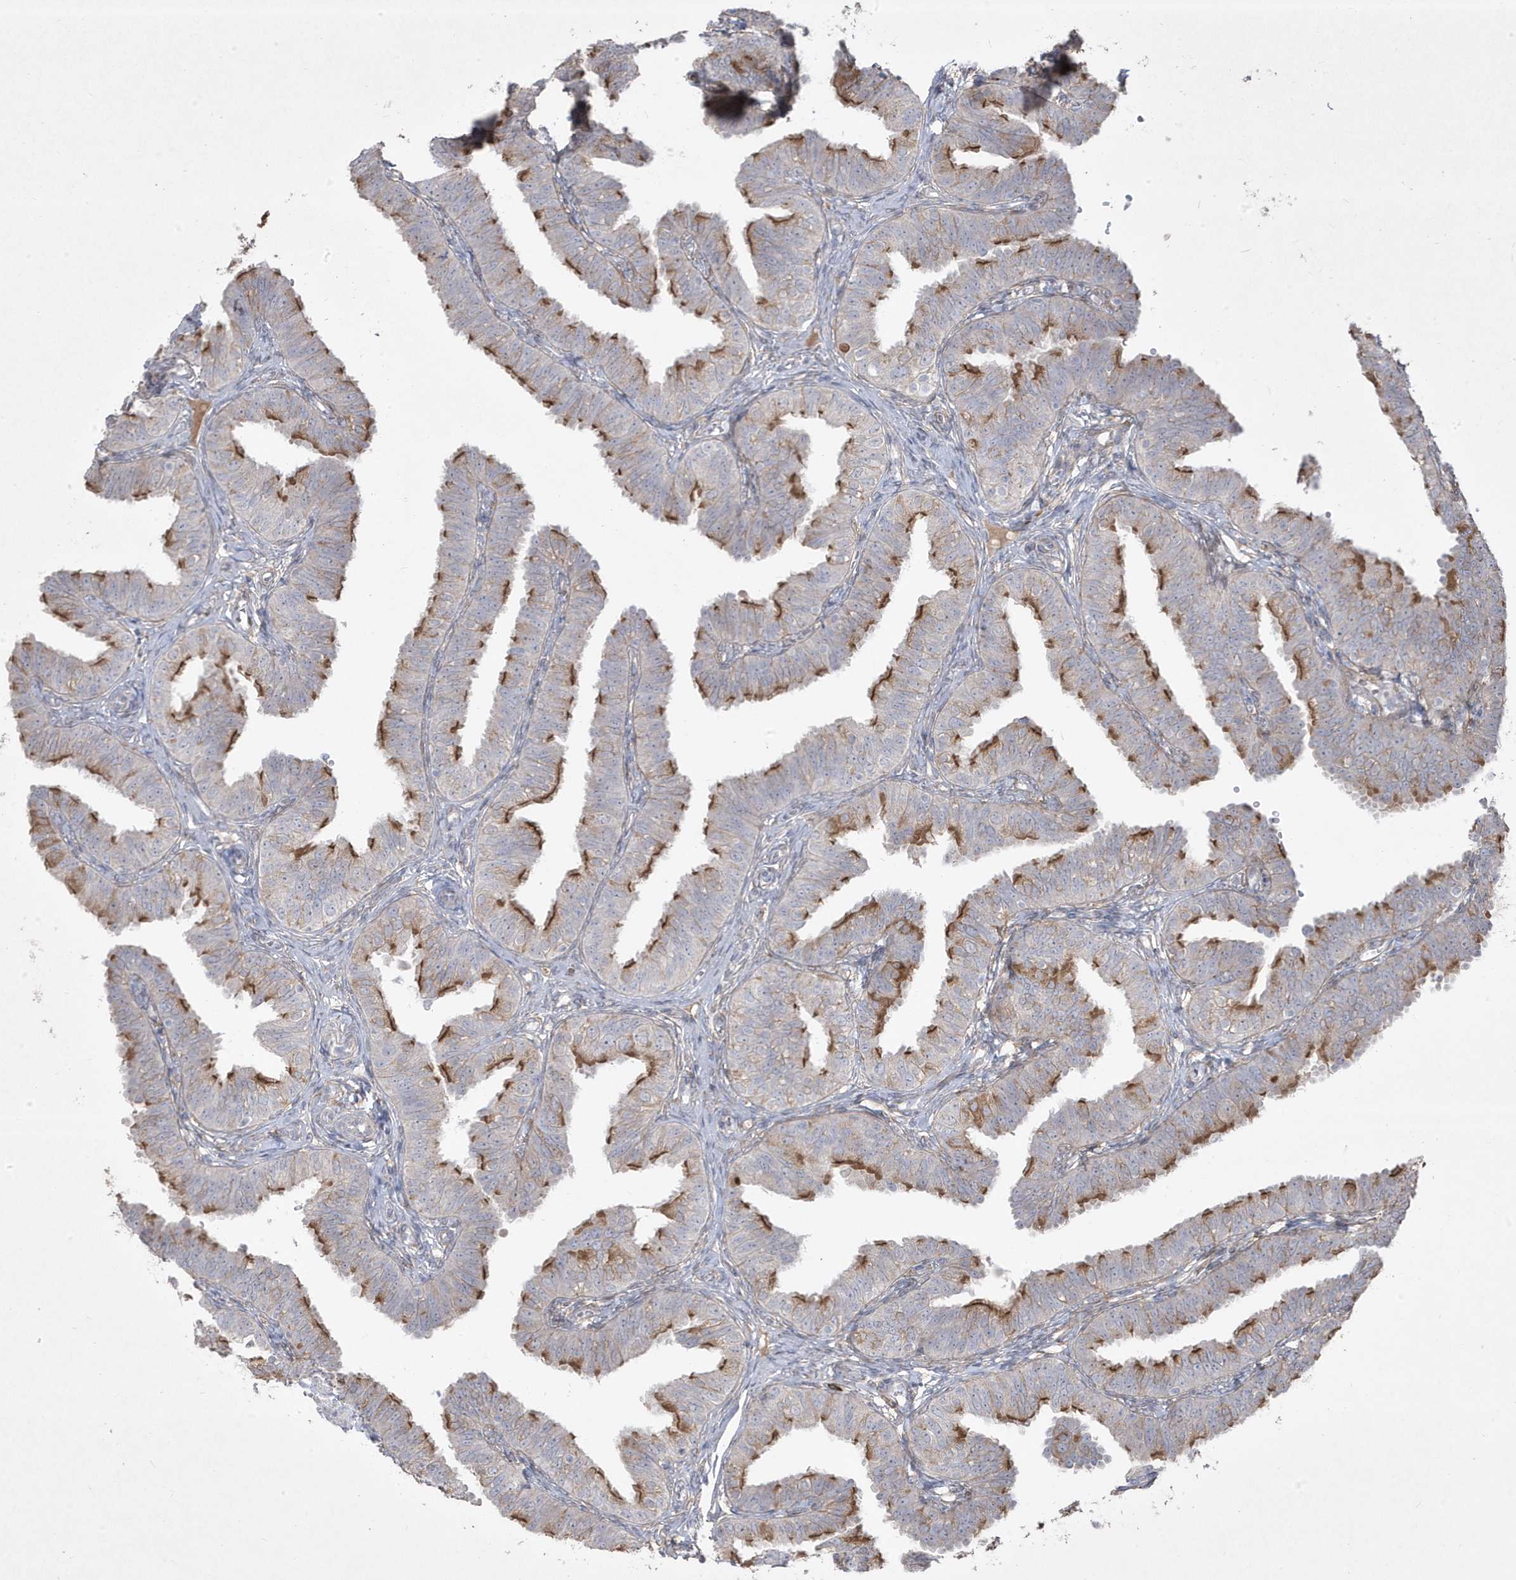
{"staining": {"intensity": "strong", "quantity": "<25%", "location": "cytoplasmic/membranous"}, "tissue": "fallopian tube", "cell_type": "Glandular cells", "image_type": "normal", "snomed": [{"axis": "morphology", "description": "Normal tissue, NOS"}, {"axis": "topography", "description": "Fallopian tube"}], "caption": "Immunohistochemistry (DAB (3,3'-diaminobenzidine)) staining of normal fallopian tube exhibits strong cytoplasmic/membranous protein expression in approximately <25% of glandular cells. Using DAB (3,3'-diaminobenzidine) (brown) and hematoxylin (blue) stains, captured at high magnification using brightfield microscopy.", "gene": "RGL4", "patient": {"sex": "female", "age": 35}}